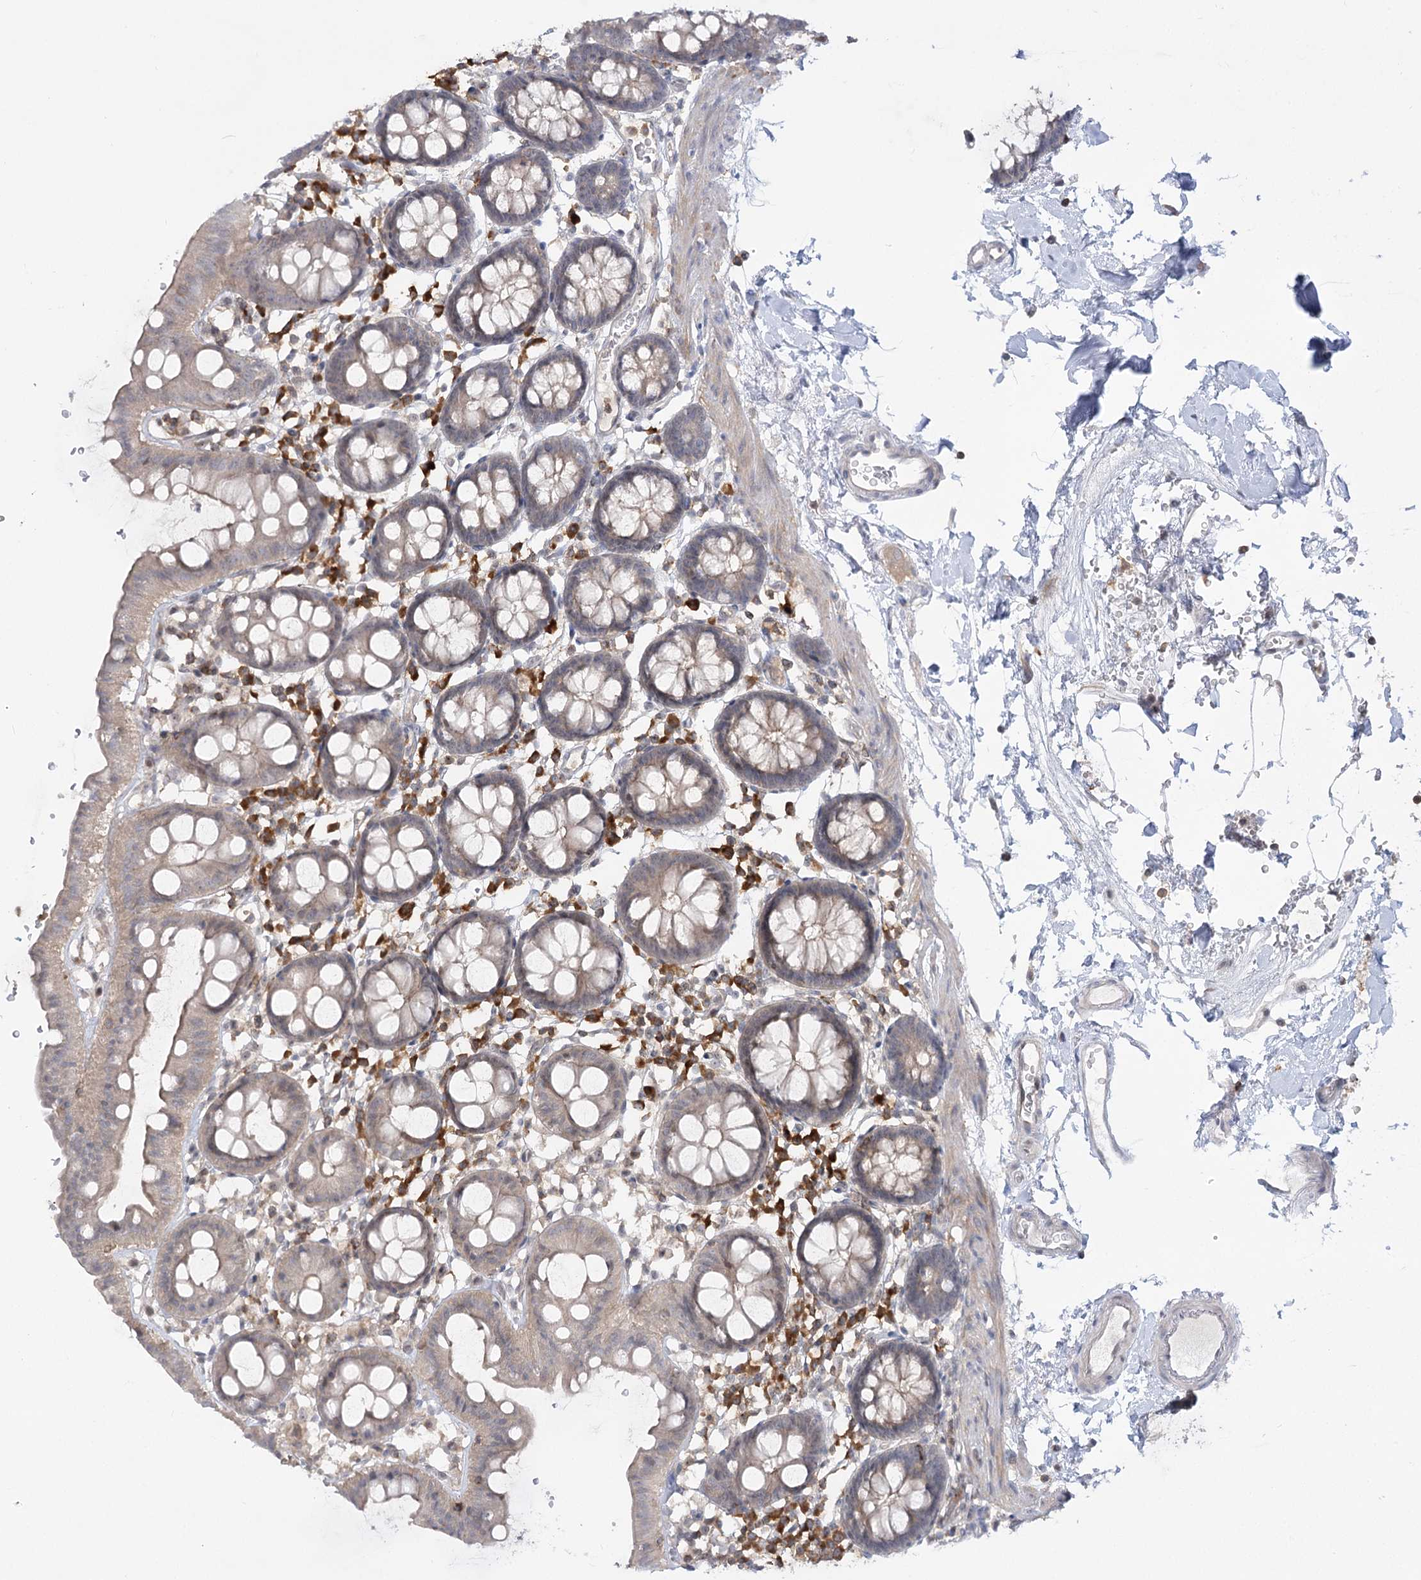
{"staining": {"intensity": "negative", "quantity": "none", "location": "none"}, "tissue": "colon", "cell_type": "Endothelial cells", "image_type": "normal", "snomed": [{"axis": "morphology", "description": "Normal tissue, NOS"}, {"axis": "topography", "description": "Colon"}], "caption": "This image is of normal colon stained with immunohistochemistry to label a protein in brown with the nuclei are counter-stained blue. There is no expression in endothelial cells.", "gene": "SYTL1", "patient": {"sex": "male", "age": 75}}